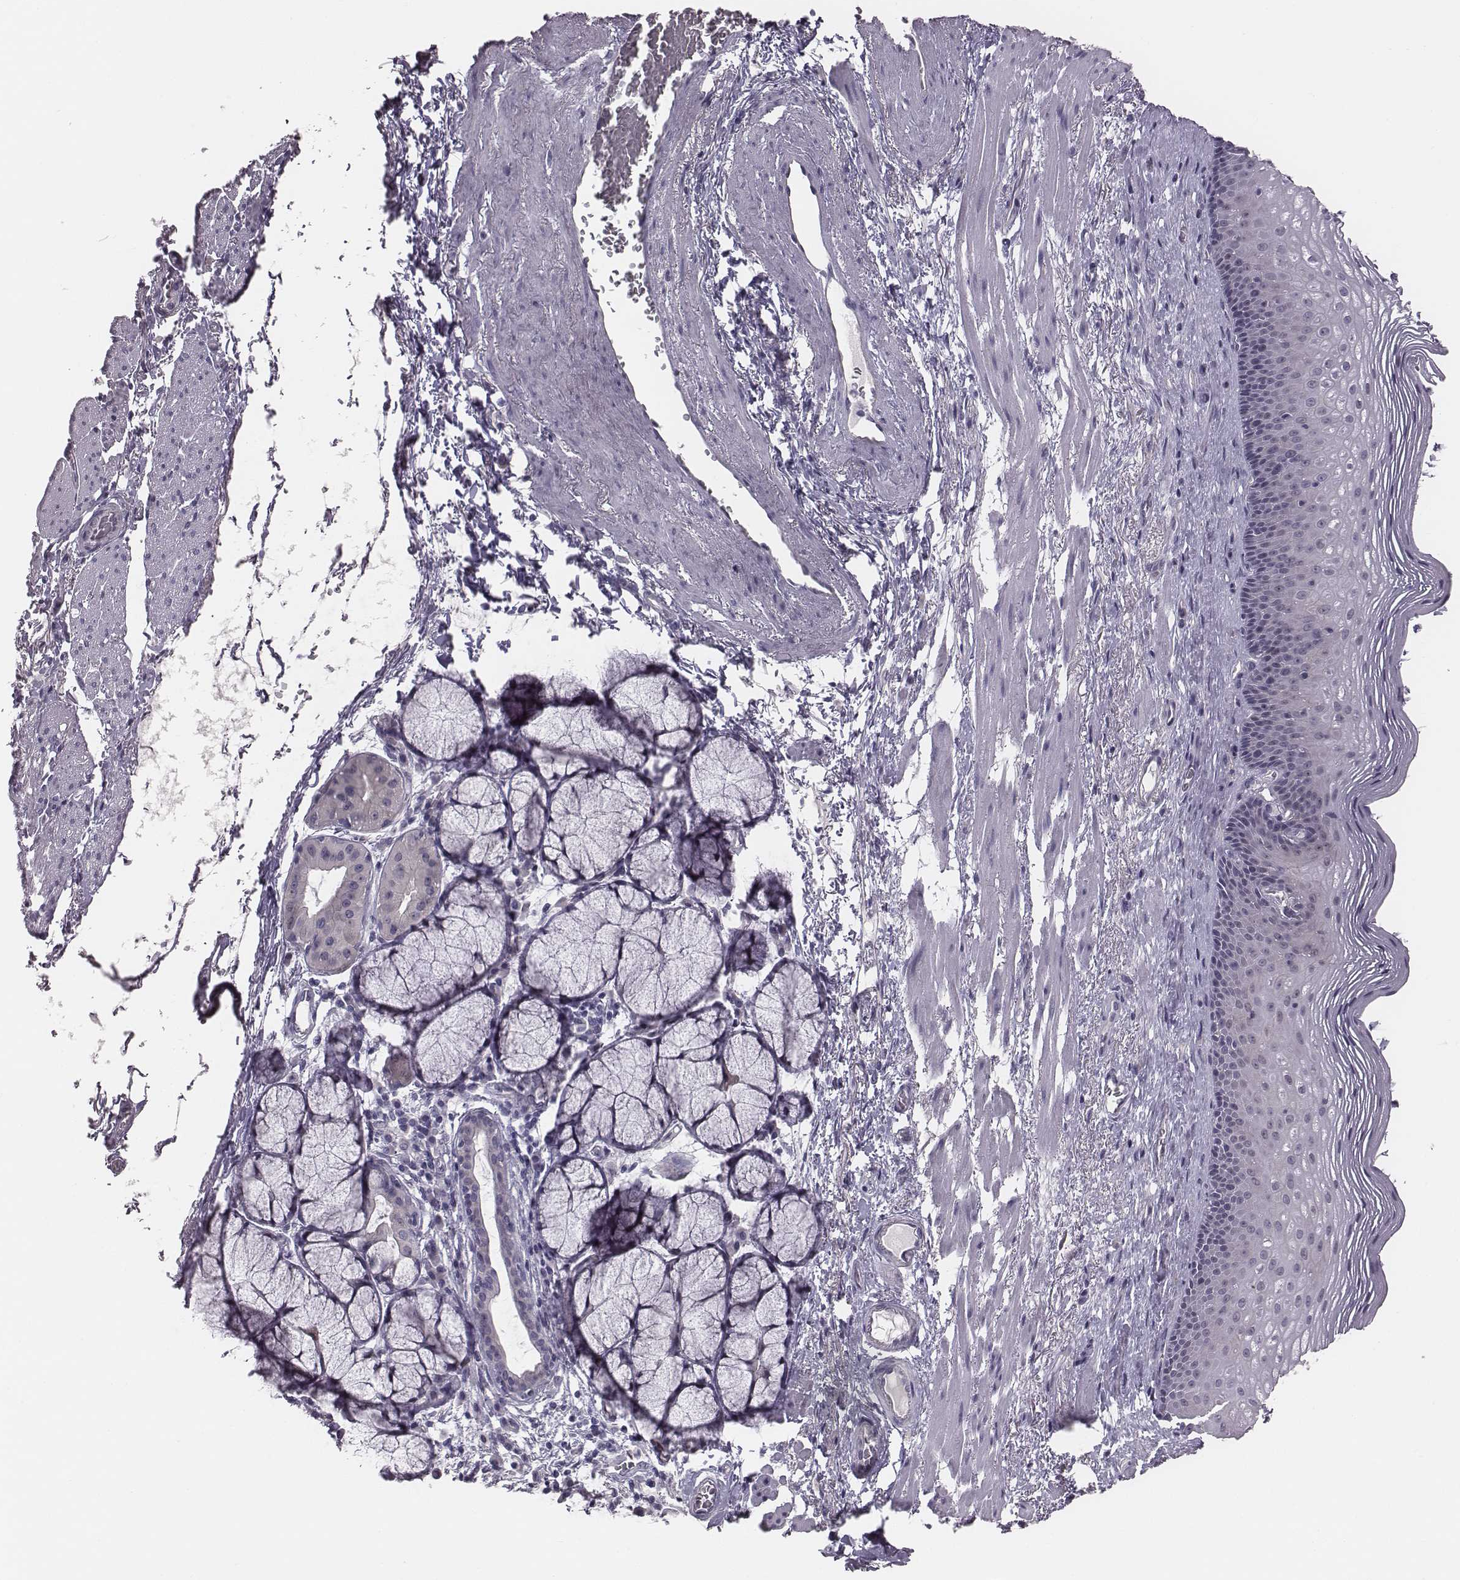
{"staining": {"intensity": "negative", "quantity": "none", "location": "none"}, "tissue": "esophagus", "cell_type": "Squamous epithelial cells", "image_type": "normal", "snomed": [{"axis": "morphology", "description": "Normal tissue, NOS"}, {"axis": "topography", "description": "Esophagus"}], "caption": "Protein analysis of normal esophagus displays no significant expression in squamous epithelial cells.", "gene": "CACNG4", "patient": {"sex": "male", "age": 76}}